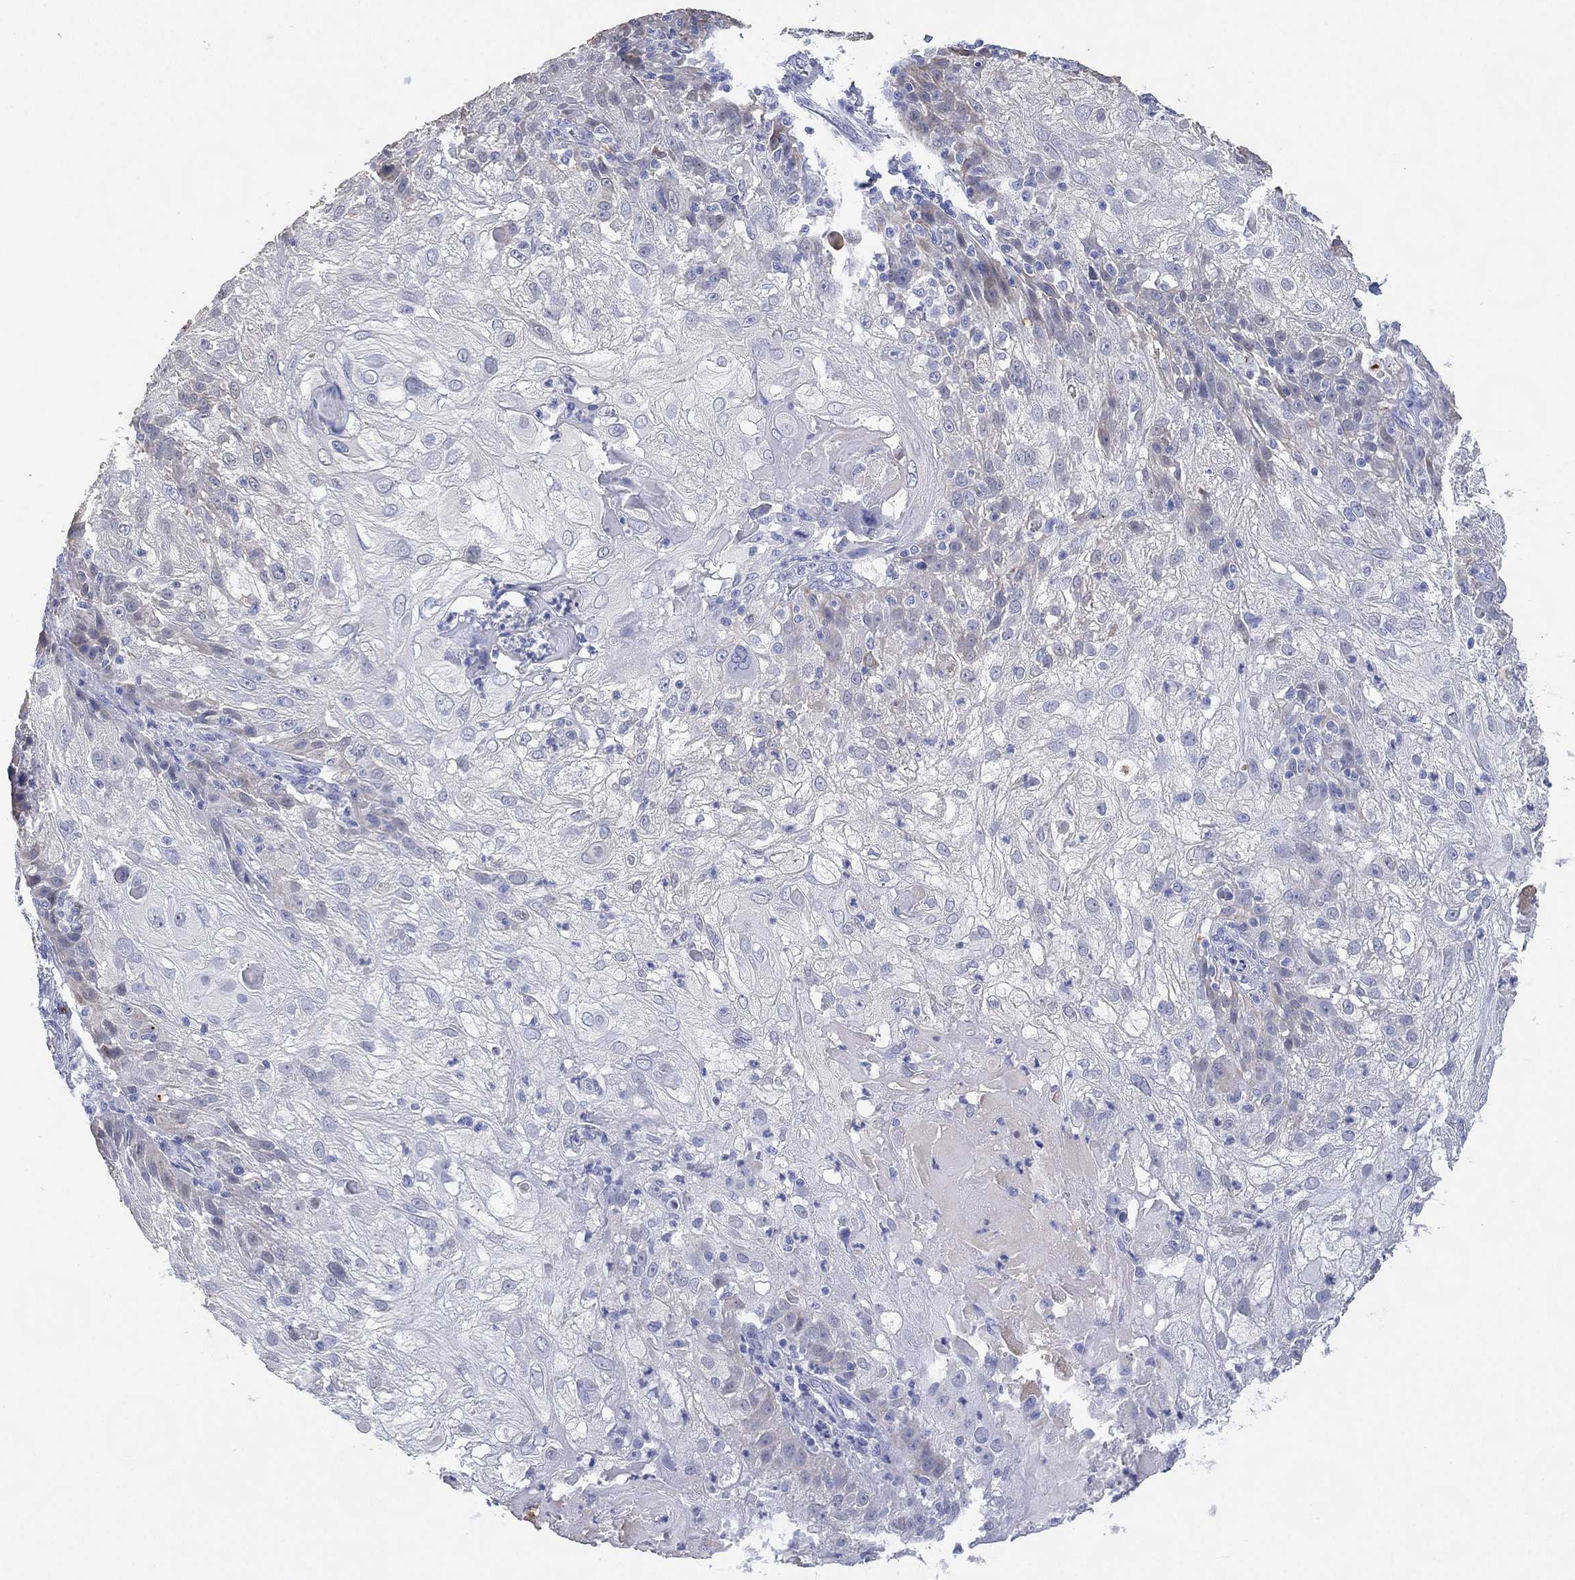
{"staining": {"intensity": "negative", "quantity": "none", "location": "none"}, "tissue": "skin cancer", "cell_type": "Tumor cells", "image_type": "cancer", "snomed": [{"axis": "morphology", "description": "Normal tissue, NOS"}, {"axis": "morphology", "description": "Squamous cell carcinoma, NOS"}, {"axis": "topography", "description": "Skin"}], "caption": "This is an immunohistochemistry (IHC) photomicrograph of human skin cancer. There is no positivity in tumor cells.", "gene": "FMO1", "patient": {"sex": "female", "age": 83}}